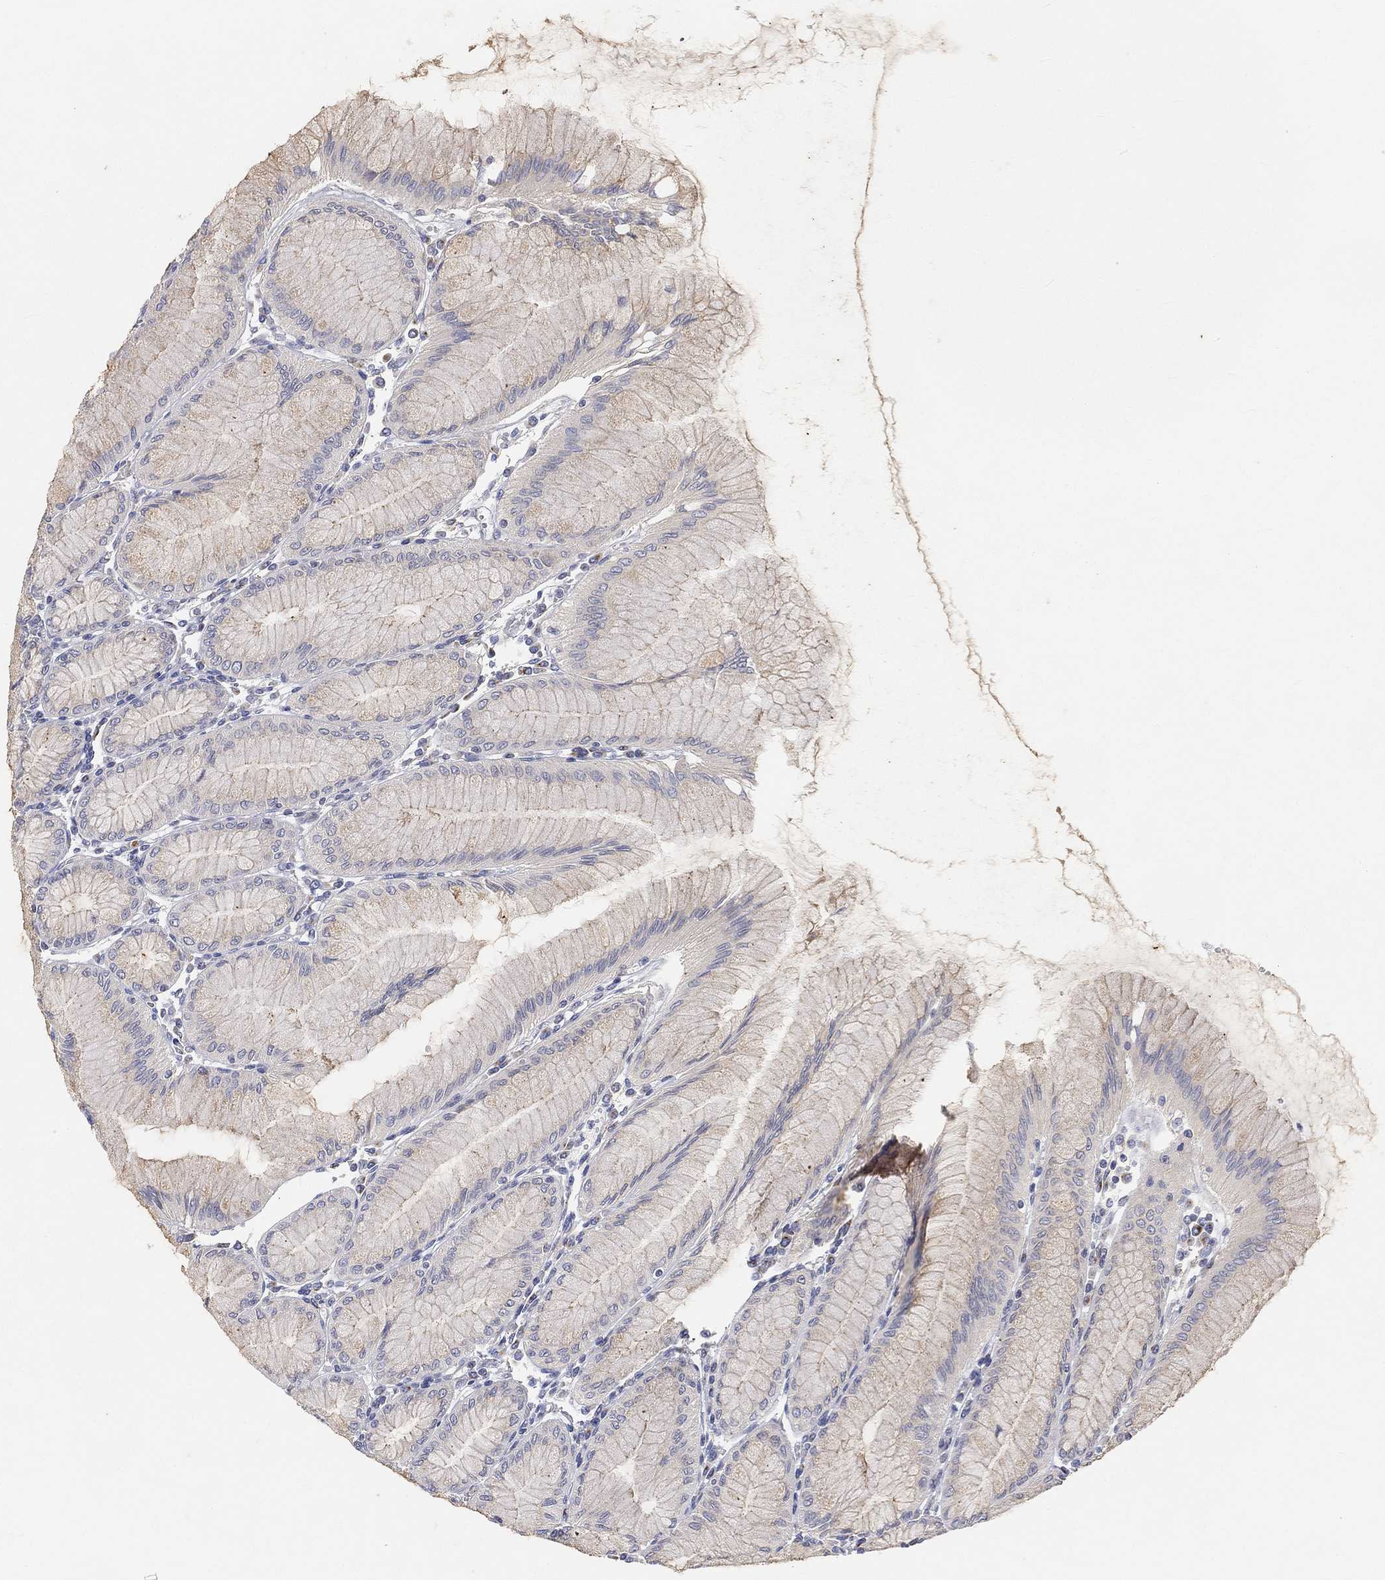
{"staining": {"intensity": "strong", "quantity": "<25%", "location": "cytoplasmic/membranous"}, "tissue": "stomach", "cell_type": "Glandular cells", "image_type": "normal", "snomed": [{"axis": "morphology", "description": "Normal tissue, NOS"}, {"axis": "topography", "description": "Stomach"}], "caption": "A brown stain shows strong cytoplasmic/membranous staining of a protein in glandular cells of normal stomach.", "gene": "TMEM25", "patient": {"sex": "female", "age": 57}}